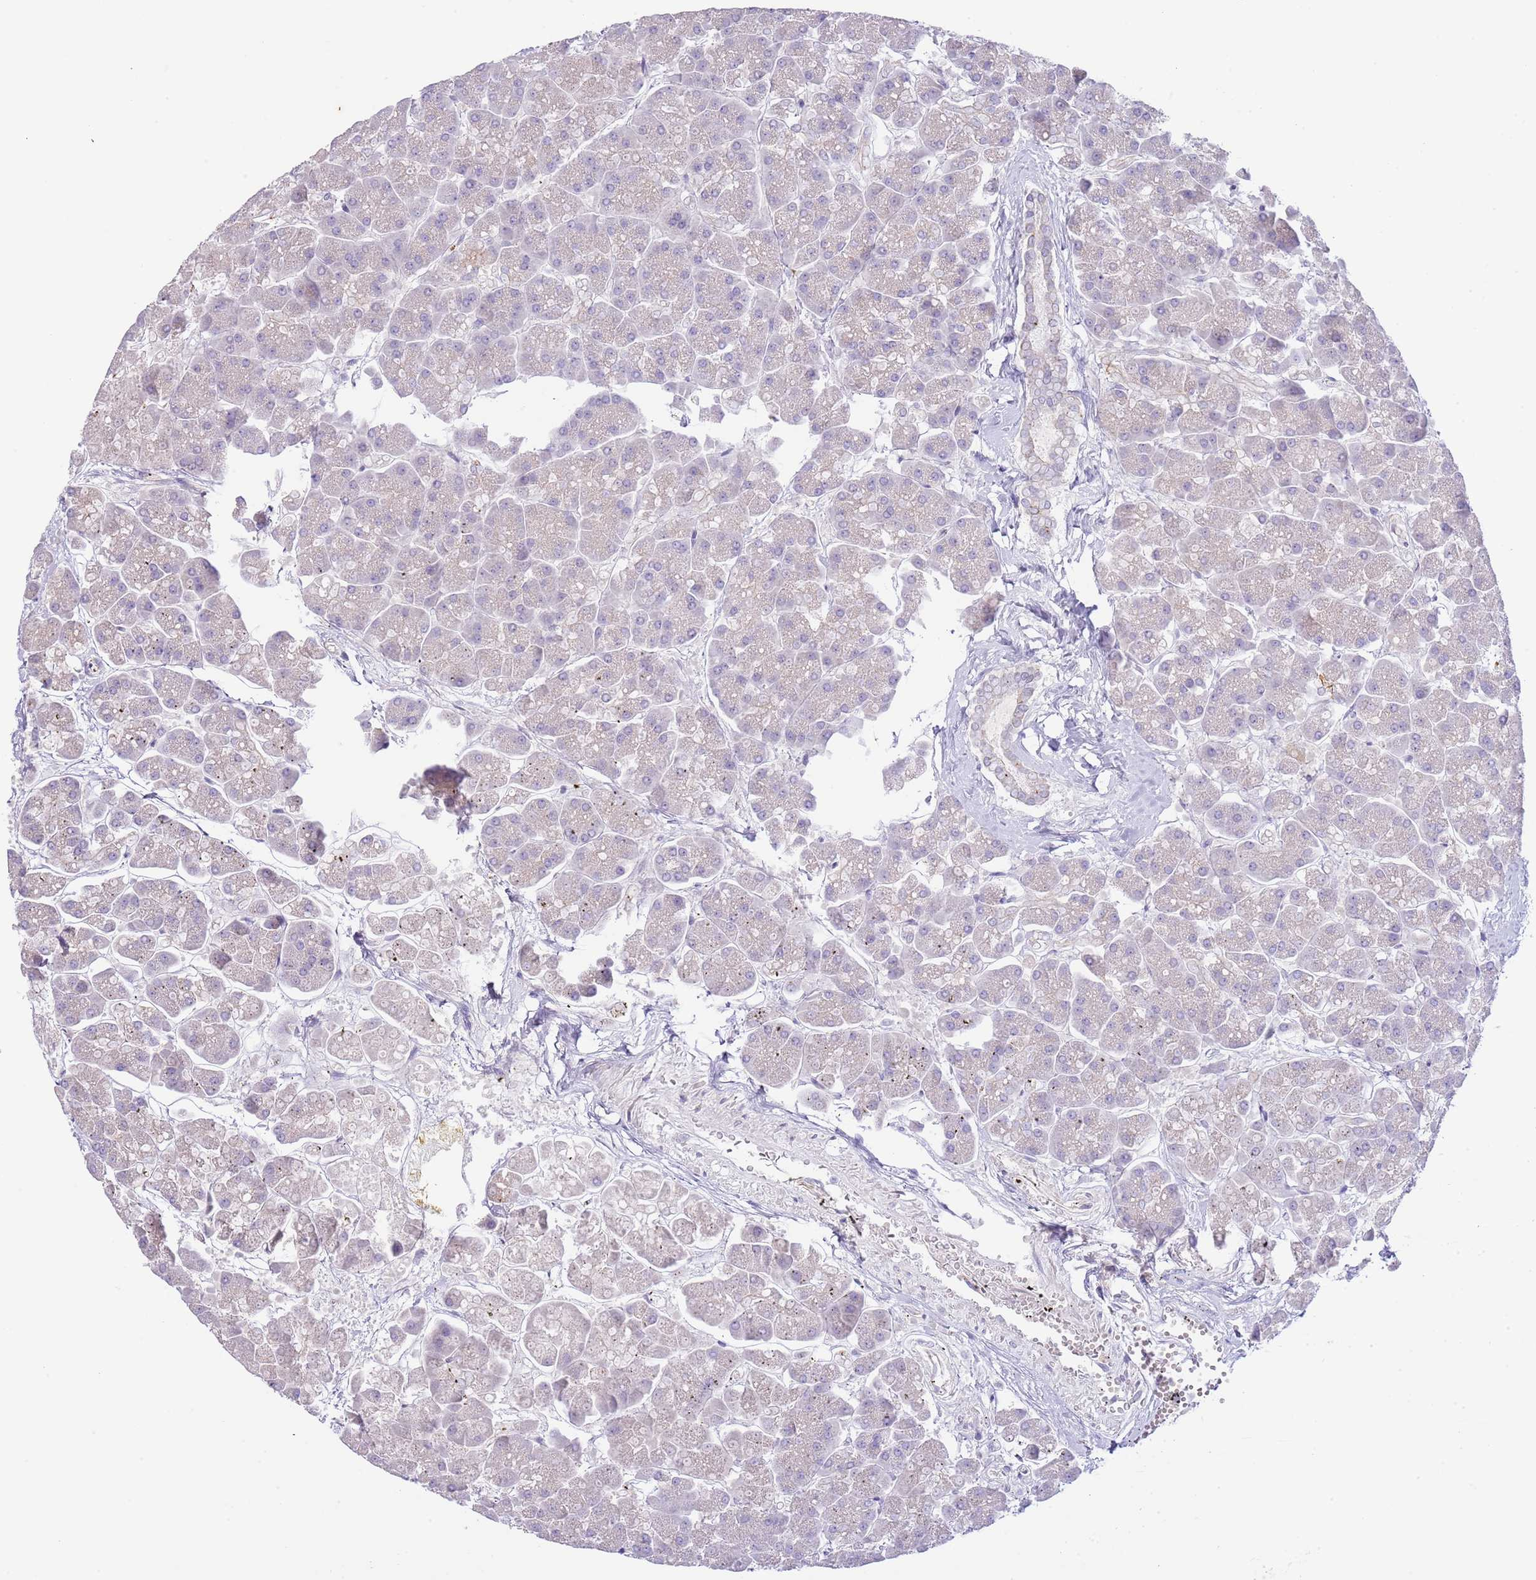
{"staining": {"intensity": "negative", "quantity": "none", "location": "none"}, "tissue": "pancreas", "cell_type": "Exocrine glandular cells", "image_type": "normal", "snomed": [{"axis": "morphology", "description": "Normal tissue, NOS"}, {"axis": "topography", "description": "Pancreas"}, {"axis": "topography", "description": "Peripheral nerve tissue"}], "caption": "Immunohistochemical staining of normal pancreas reveals no significant staining in exocrine glandular cells.", "gene": "ABHD17A", "patient": {"sex": "male", "age": 54}}